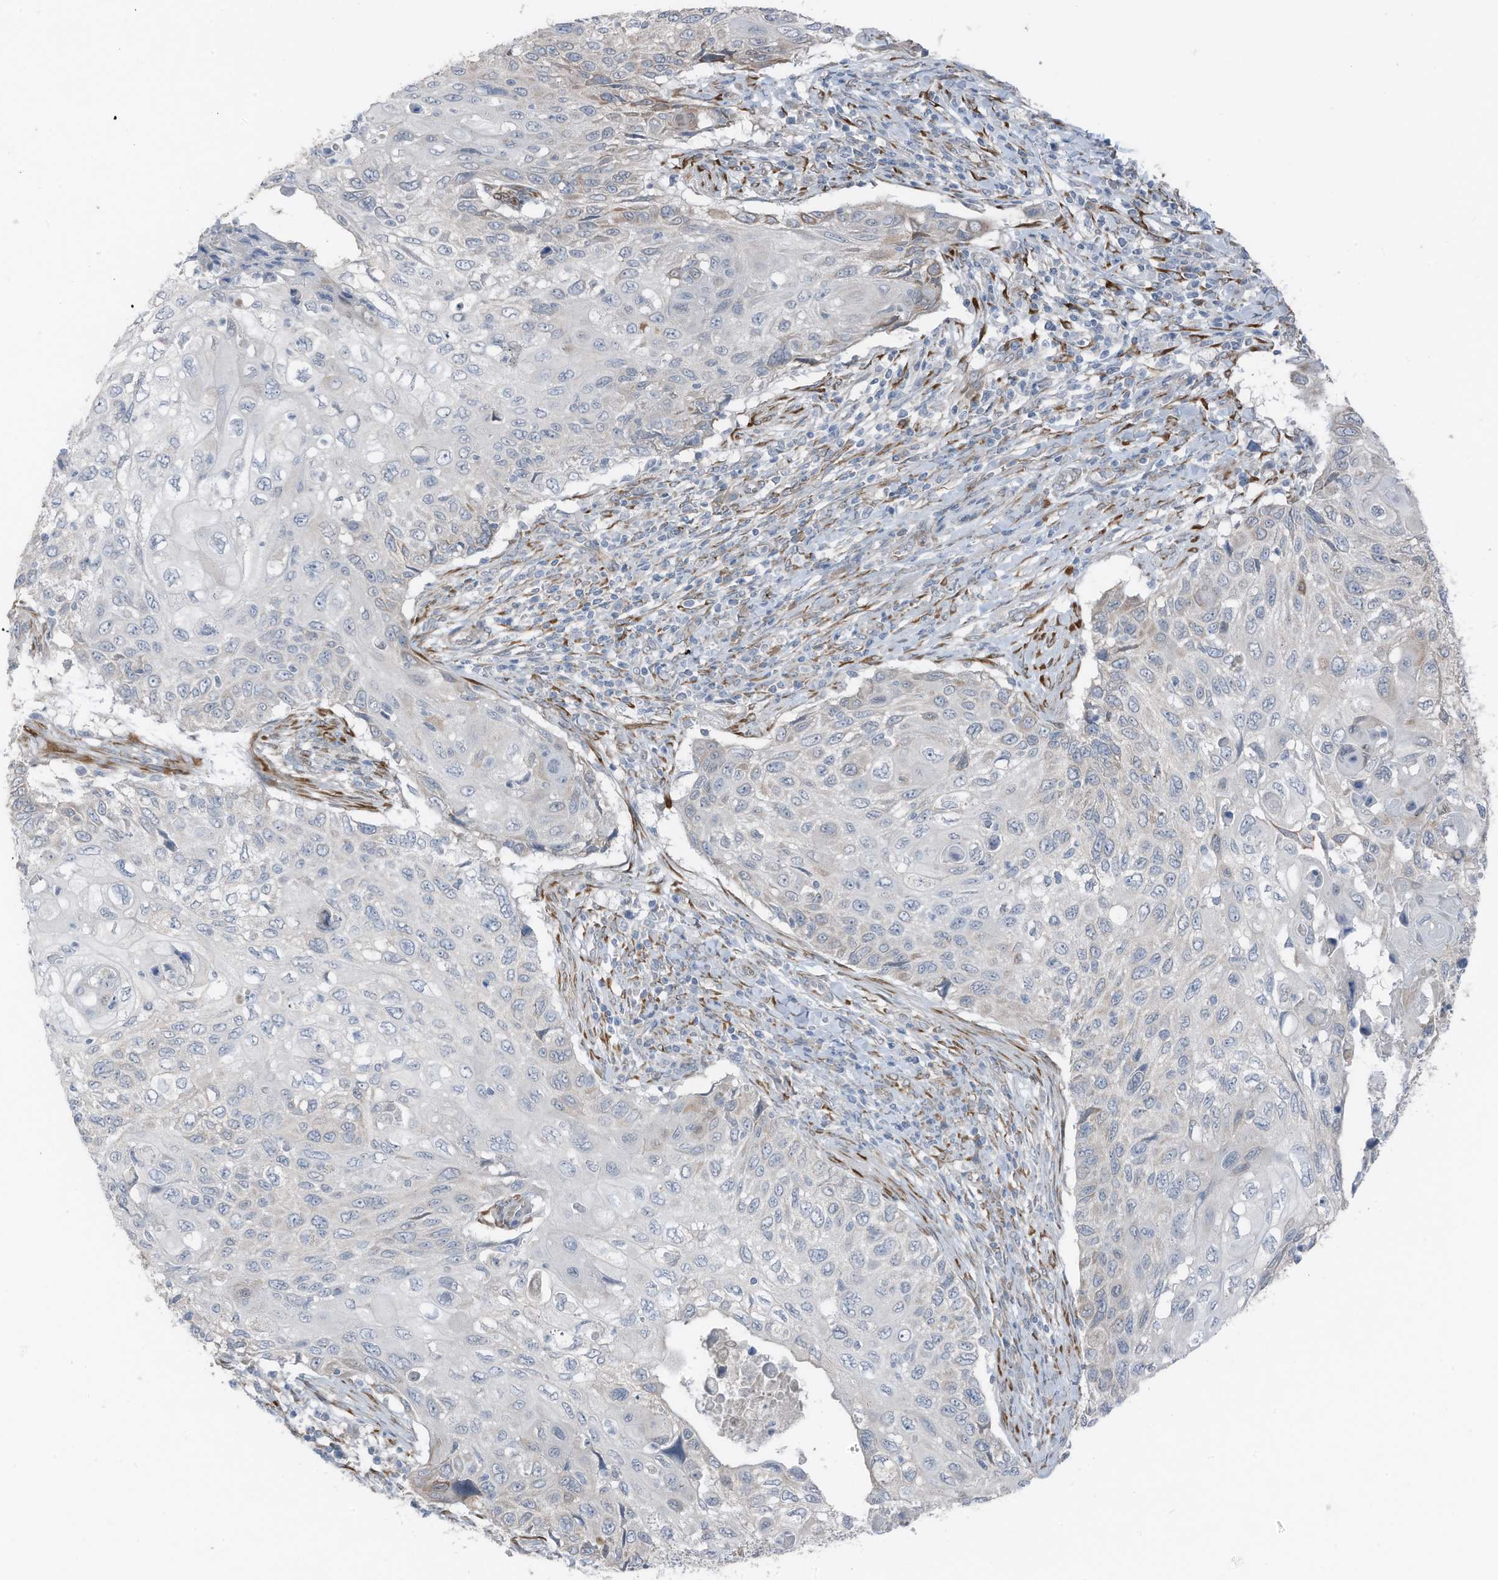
{"staining": {"intensity": "negative", "quantity": "none", "location": "none"}, "tissue": "cervical cancer", "cell_type": "Tumor cells", "image_type": "cancer", "snomed": [{"axis": "morphology", "description": "Squamous cell carcinoma, NOS"}, {"axis": "topography", "description": "Cervix"}], "caption": "The immunohistochemistry (IHC) histopathology image has no significant positivity in tumor cells of squamous cell carcinoma (cervical) tissue. (Stains: DAB (3,3'-diaminobenzidine) immunohistochemistry with hematoxylin counter stain, Microscopy: brightfield microscopy at high magnification).", "gene": "ARHGEF33", "patient": {"sex": "female", "age": 70}}